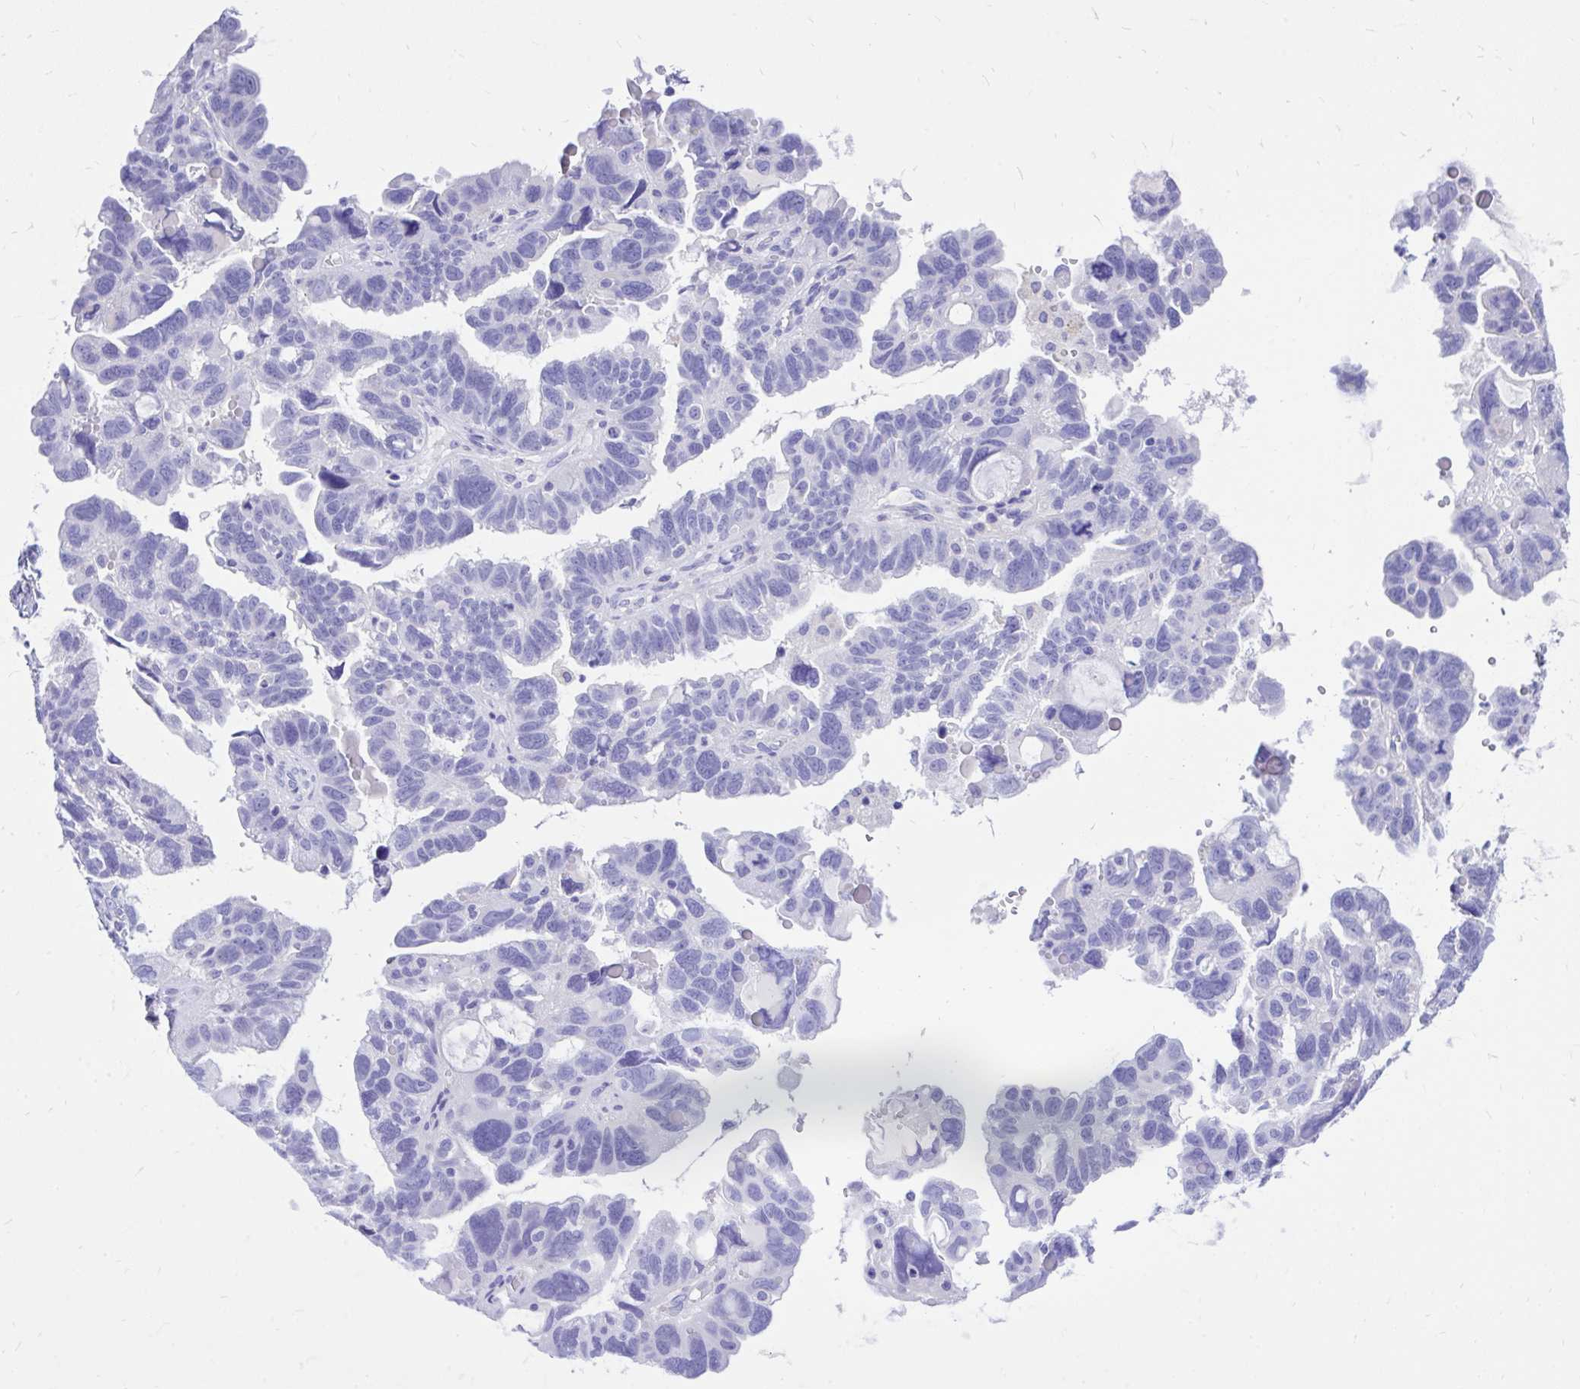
{"staining": {"intensity": "negative", "quantity": "none", "location": "none"}, "tissue": "ovarian cancer", "cell_type": "Tumor cells", "image_type": "cancer", "snomed": [{"axis": "morphology", "description": "Cystadenocarcinoma, serous, NOS"}, {"axis": "topography", "description": "Ovary"}], "caption": "Tumor cells are negative for protein expression in human ovarian cancer (serous cystadenocarcinoma). (DAB immunohistochemistry, high magnification).", "gene": "MON1A", "patient": {"sex": "female", "age": 60}}